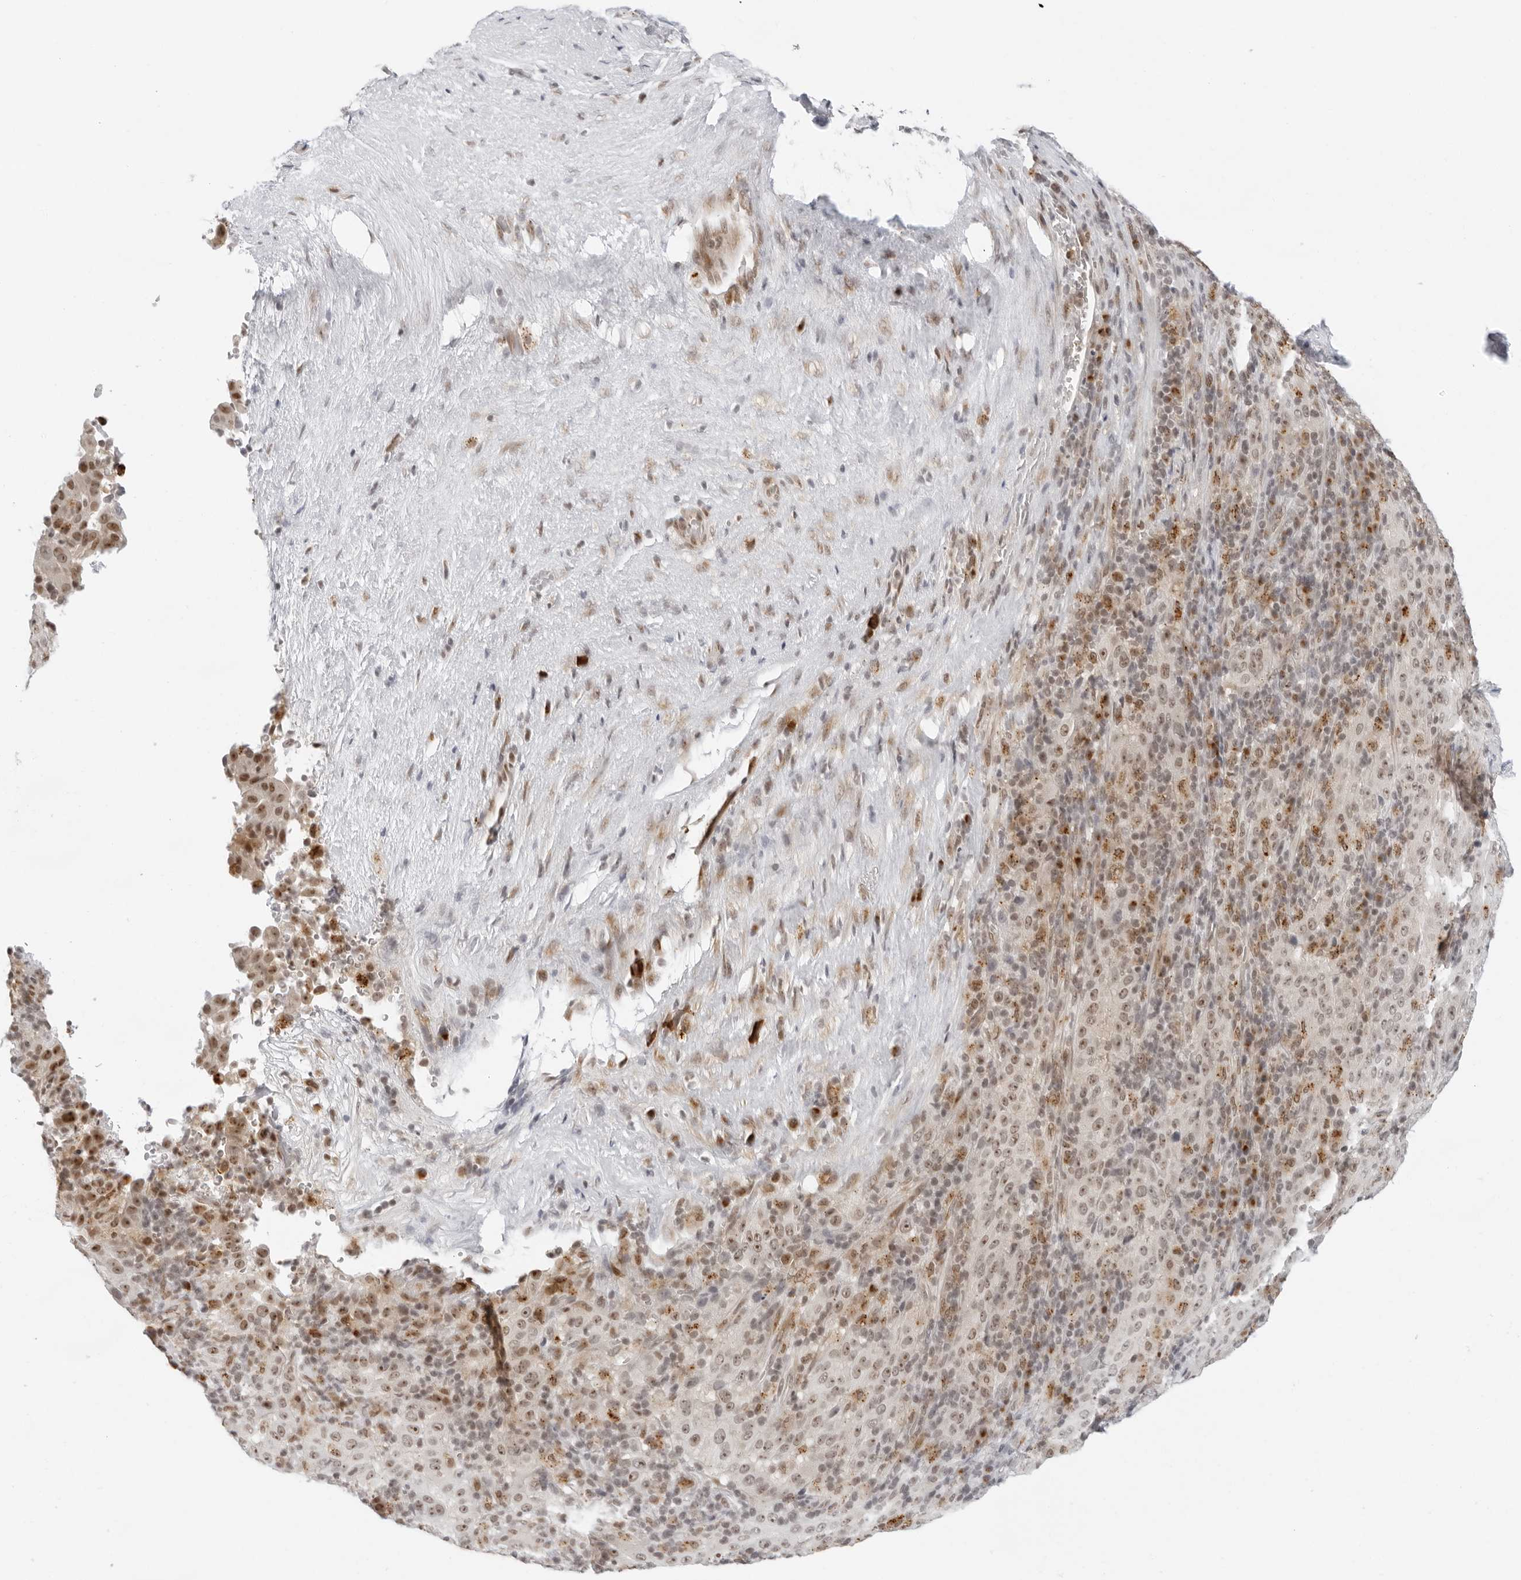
{"staining": {"intensity": "moderate", "quantity": ">75%", "location": "nuclear"}, "tissue": "pancreatic cancer", "cell_type": "Tumor cells", "image_type": "cancer", "snomed": [{"axis": "morphology", "description": "Adenocarcinoma, NOS"}, {"axis": "topography", "description": "Pancreas"}], "caption": "Immunohistochemical staining of pancreatic cancer demonstrates medium levels of moderate nuclear staining in about >75% of tumor cells.", "gene": "TOX4", "patient": {"sex": "male", "age": 63}}